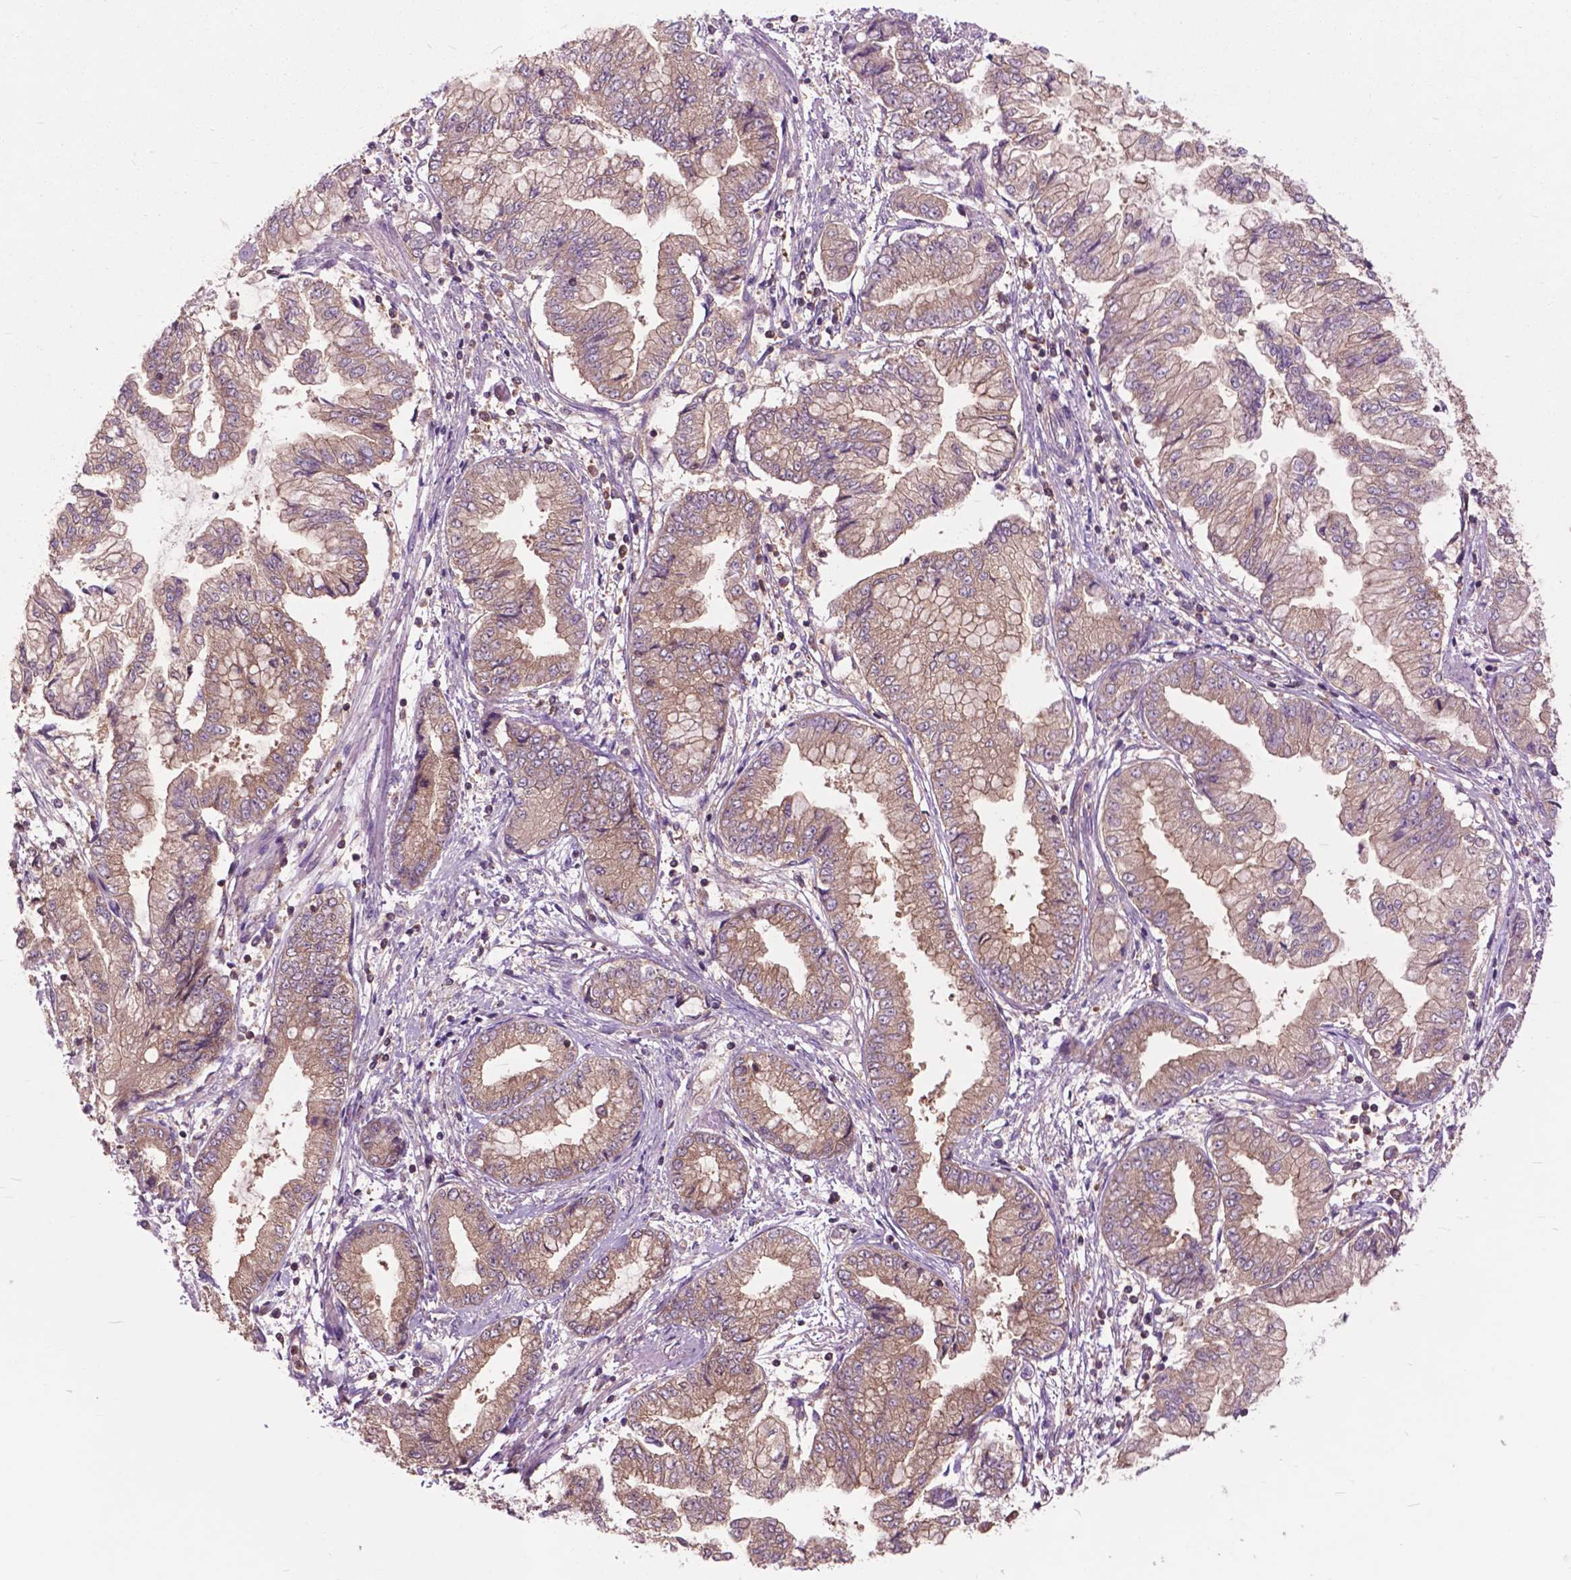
{"staining": {"intensity": "weak", "quantity": ">75%", "location": "cytoplasmic/membranous"}, "tissue": "stomach cancer", "cell_type": "Tumor cells", "image_type": "cancer", "snomed": [{"axis": "morphology", "description": "Adenocarcinoma, NOS"}, {"axis": "topography", "description": "Stomach, upper"}], "caption": "Stomach adenocarcinoma was stained to show a protein in brown. There is low levels of weak cytoplasmic/membranous expression in approximately >75% of tumor cells.", "gene": "ARAF", "patient": {"sex": "female", "age": 74}}